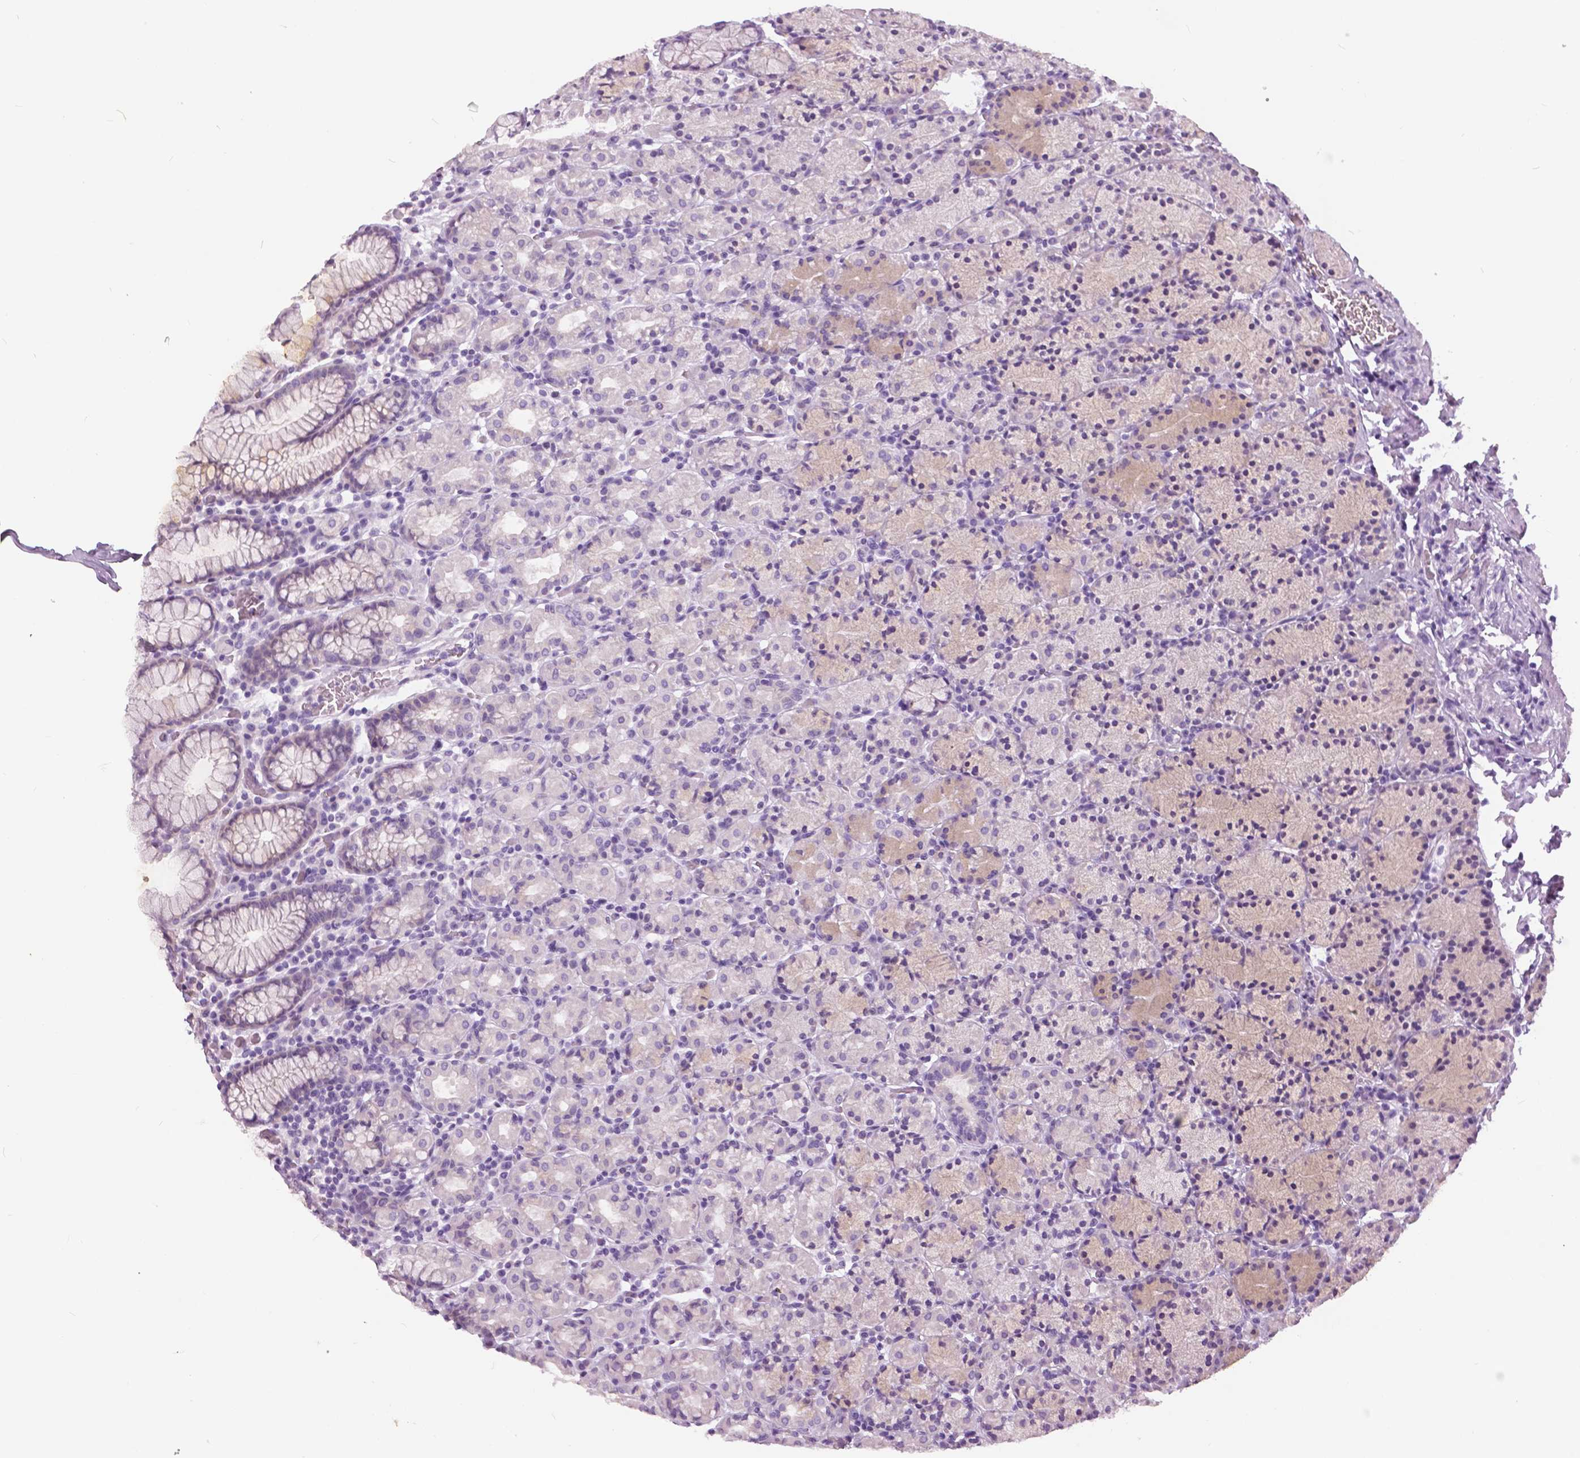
{"staining": {"intensity": "weak", "quantity": "<25%", "location": "cytoplasmic/membranous"}, "tissue": "stomach", "cell_type": "Glandular cells", "image_type": "normal", "snomed": [{"axis": "morphology", "description": "Normal tissue, NOS"}, {"axis": "topography", "description": "Stomach, upper"}, {"axis": "topography", "description": "Stomach"}], "caption": "The immunohistochemistry image has no significant expression in glandular cells of stomach.", "gene": "TP53TG5", "patient": {"sex": "male", "age": 62}}